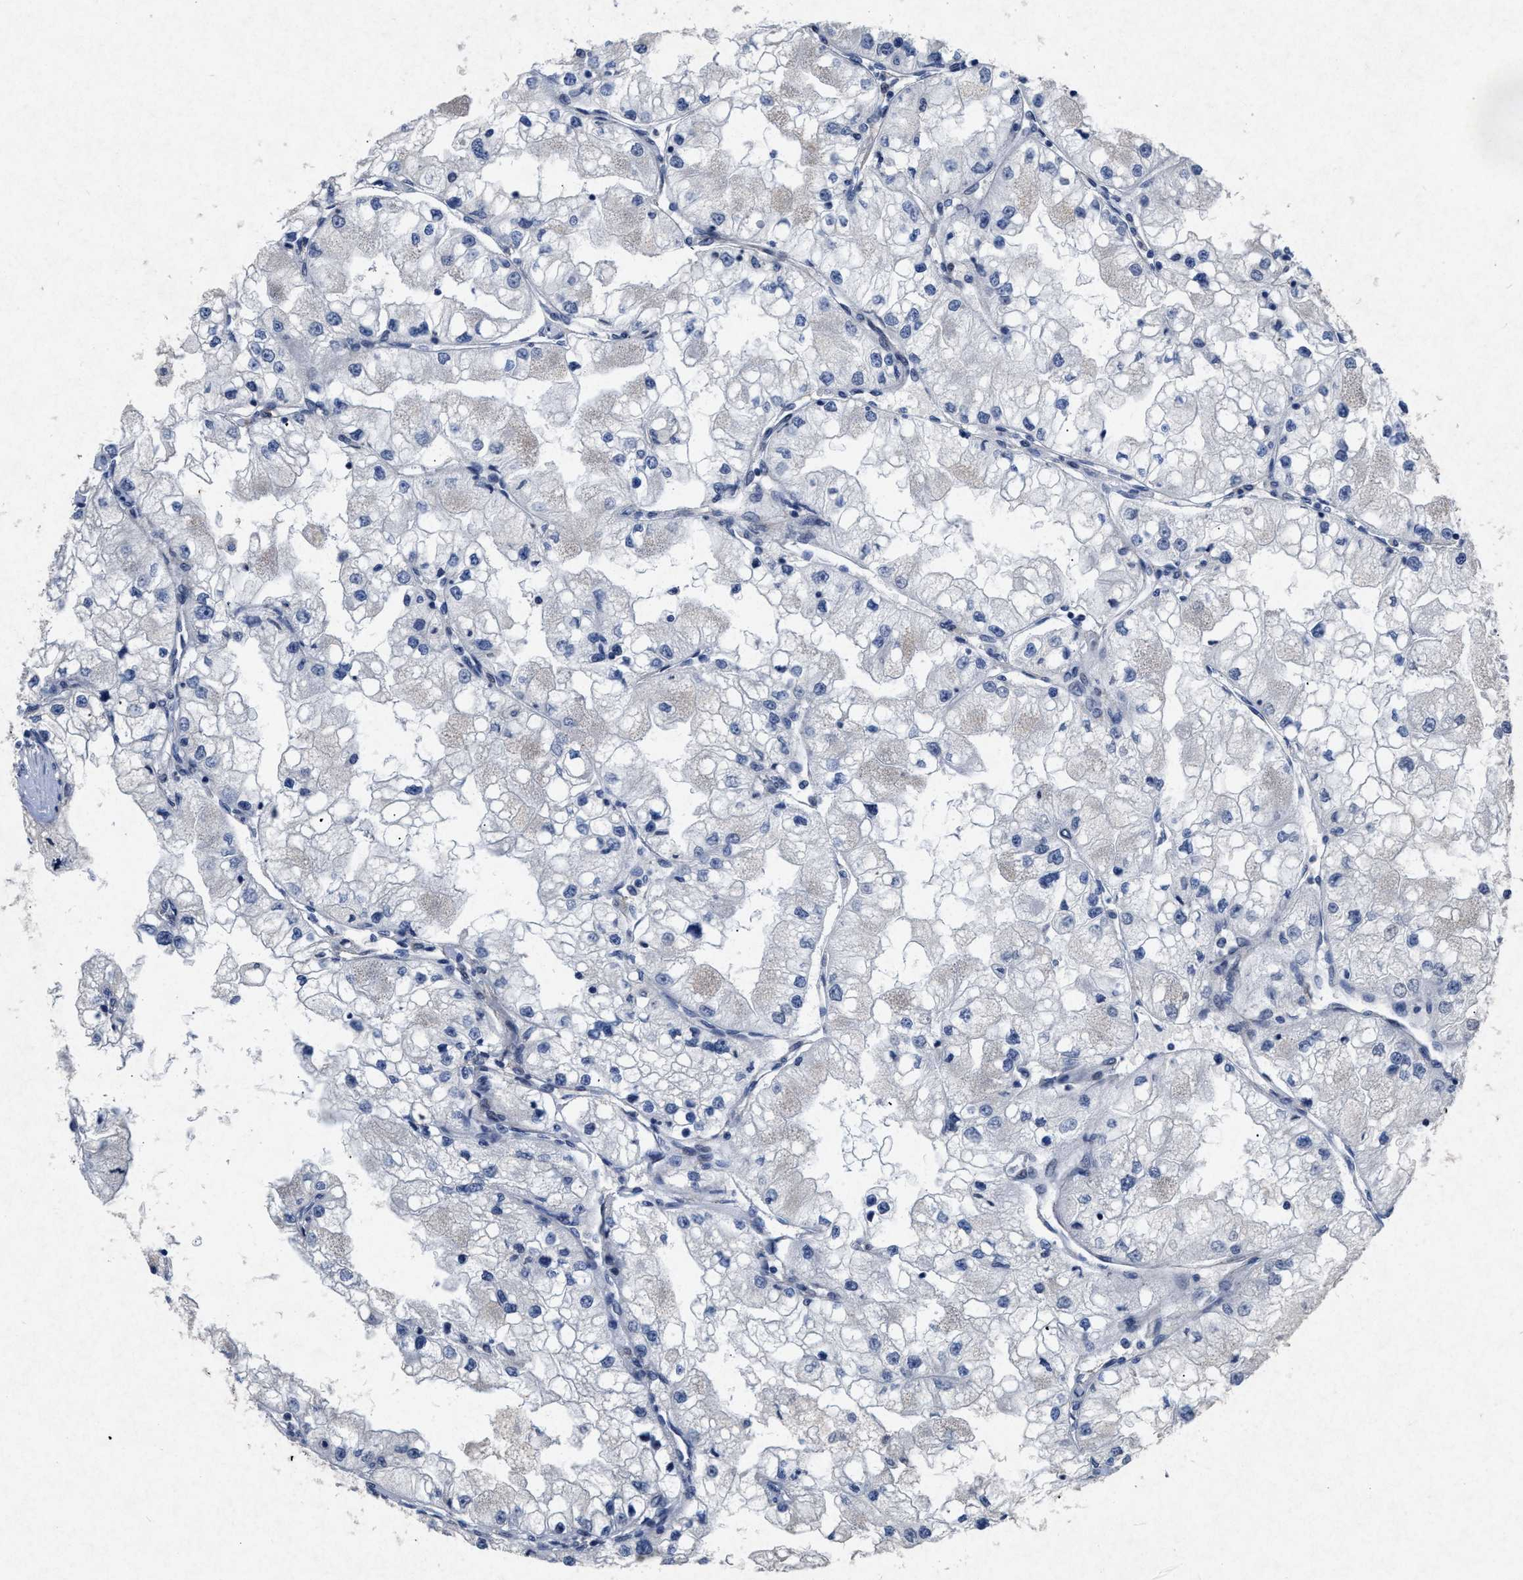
{"staining": {"intensity": "negative", "quantity": "none", "location": "none"}, "tissue": "renal cancer", "cell_type": "Tumor cells", "image_type": "cancer", "snomed": [{"axis": "morphology", "description": "Adenocarcinoma, NOS"}, {"axis": "topography", "description": "Kidney"}], "caption": "Tumor cells show no significant staining in renal cancer.", "gene": "PDGFRA", "patient": {"sex": "male", "age": 68}}